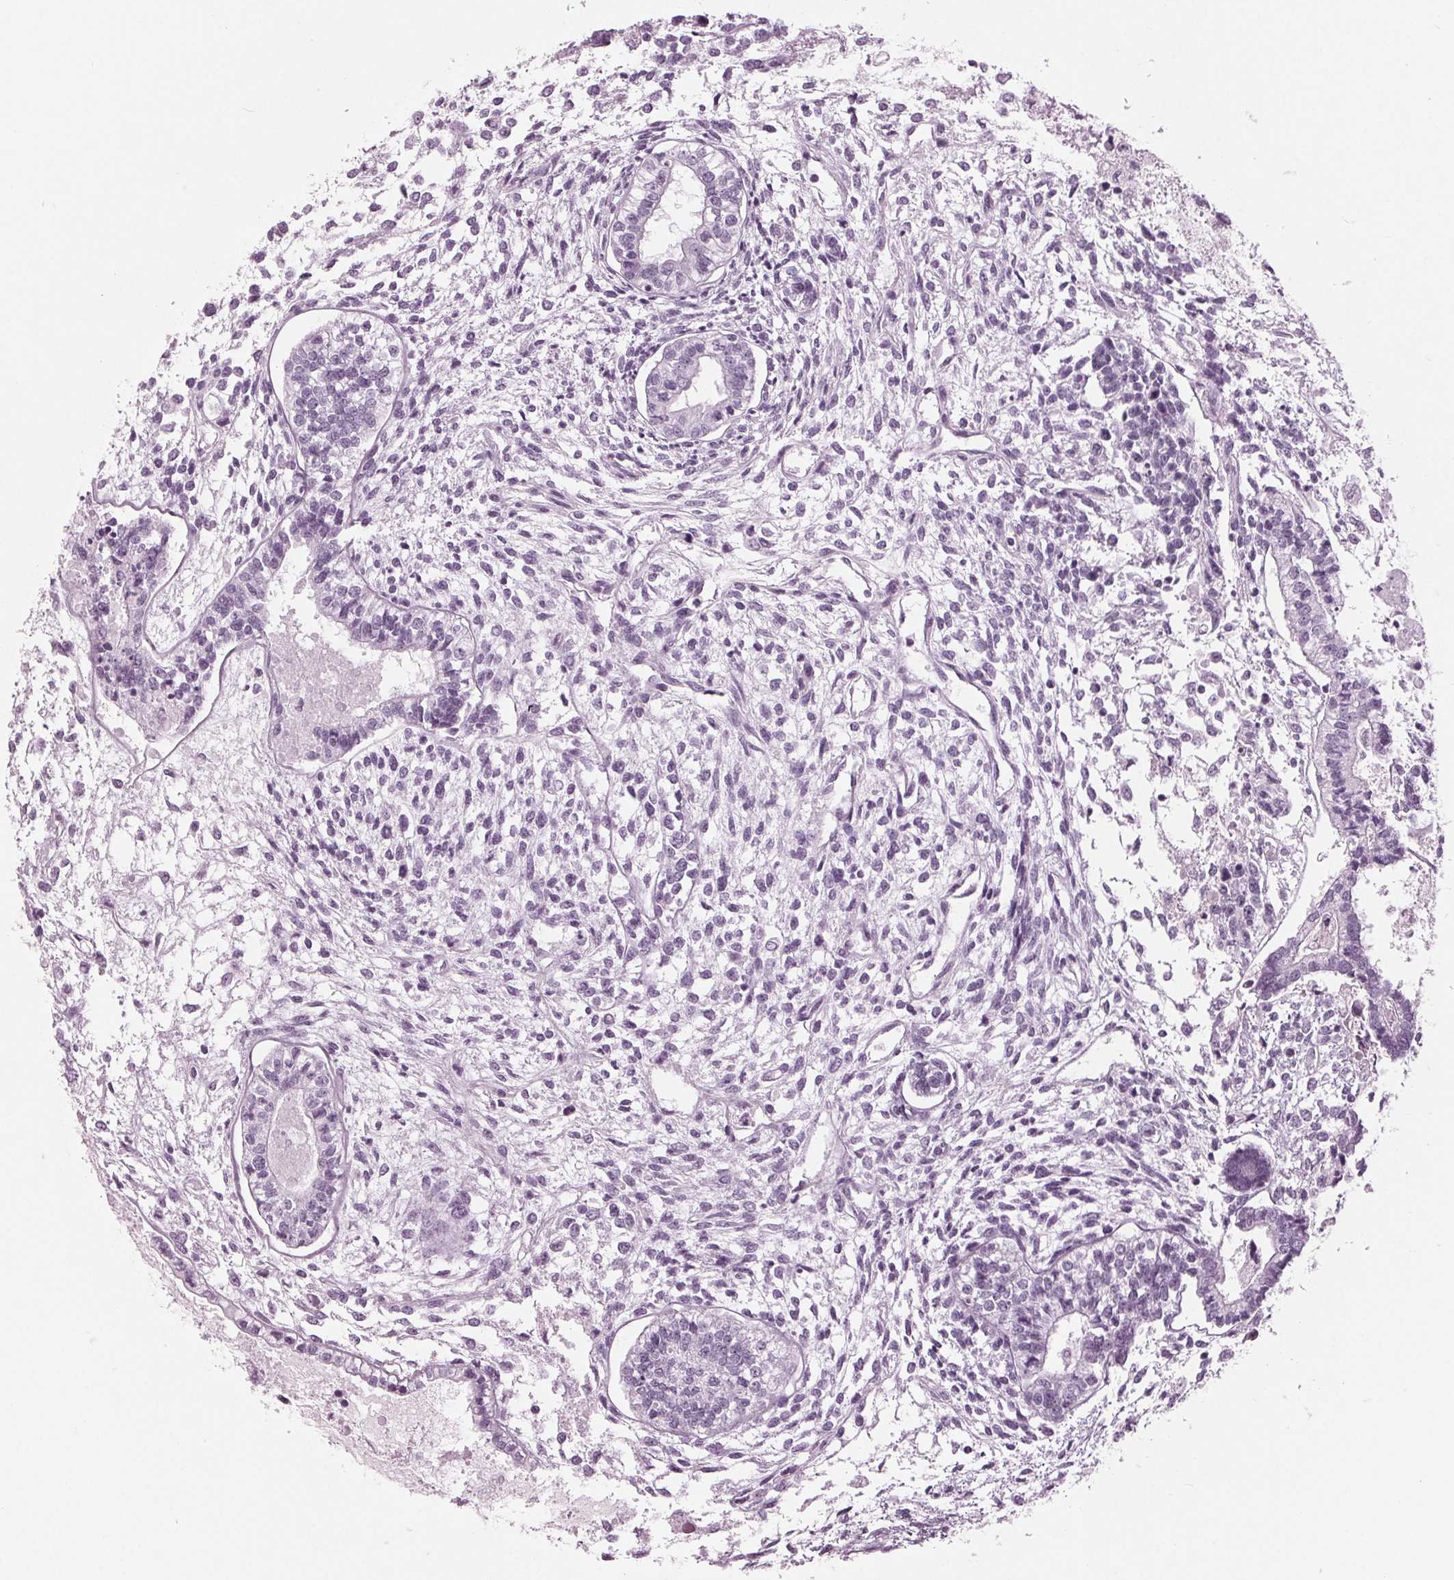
{"staining": {"intensity": "negative", "quantity": "none", "location": "none"}, "tissue": "testis cancer", "cell_type": "Tumor cells", "image_type": "cancer", "snomed": [{"axis": "morphology", "description": "Carcinoma, Embryonal, NOS"}, {"axis": "topography", "description": "Testis"}], "caption": "The immunohistochemistry histopathology image has no significant positivity in tumor cells of testis embryonal carcinoma tissue.", "gene": "KRT28", "patient": {"sex": "male", "age": 37}}